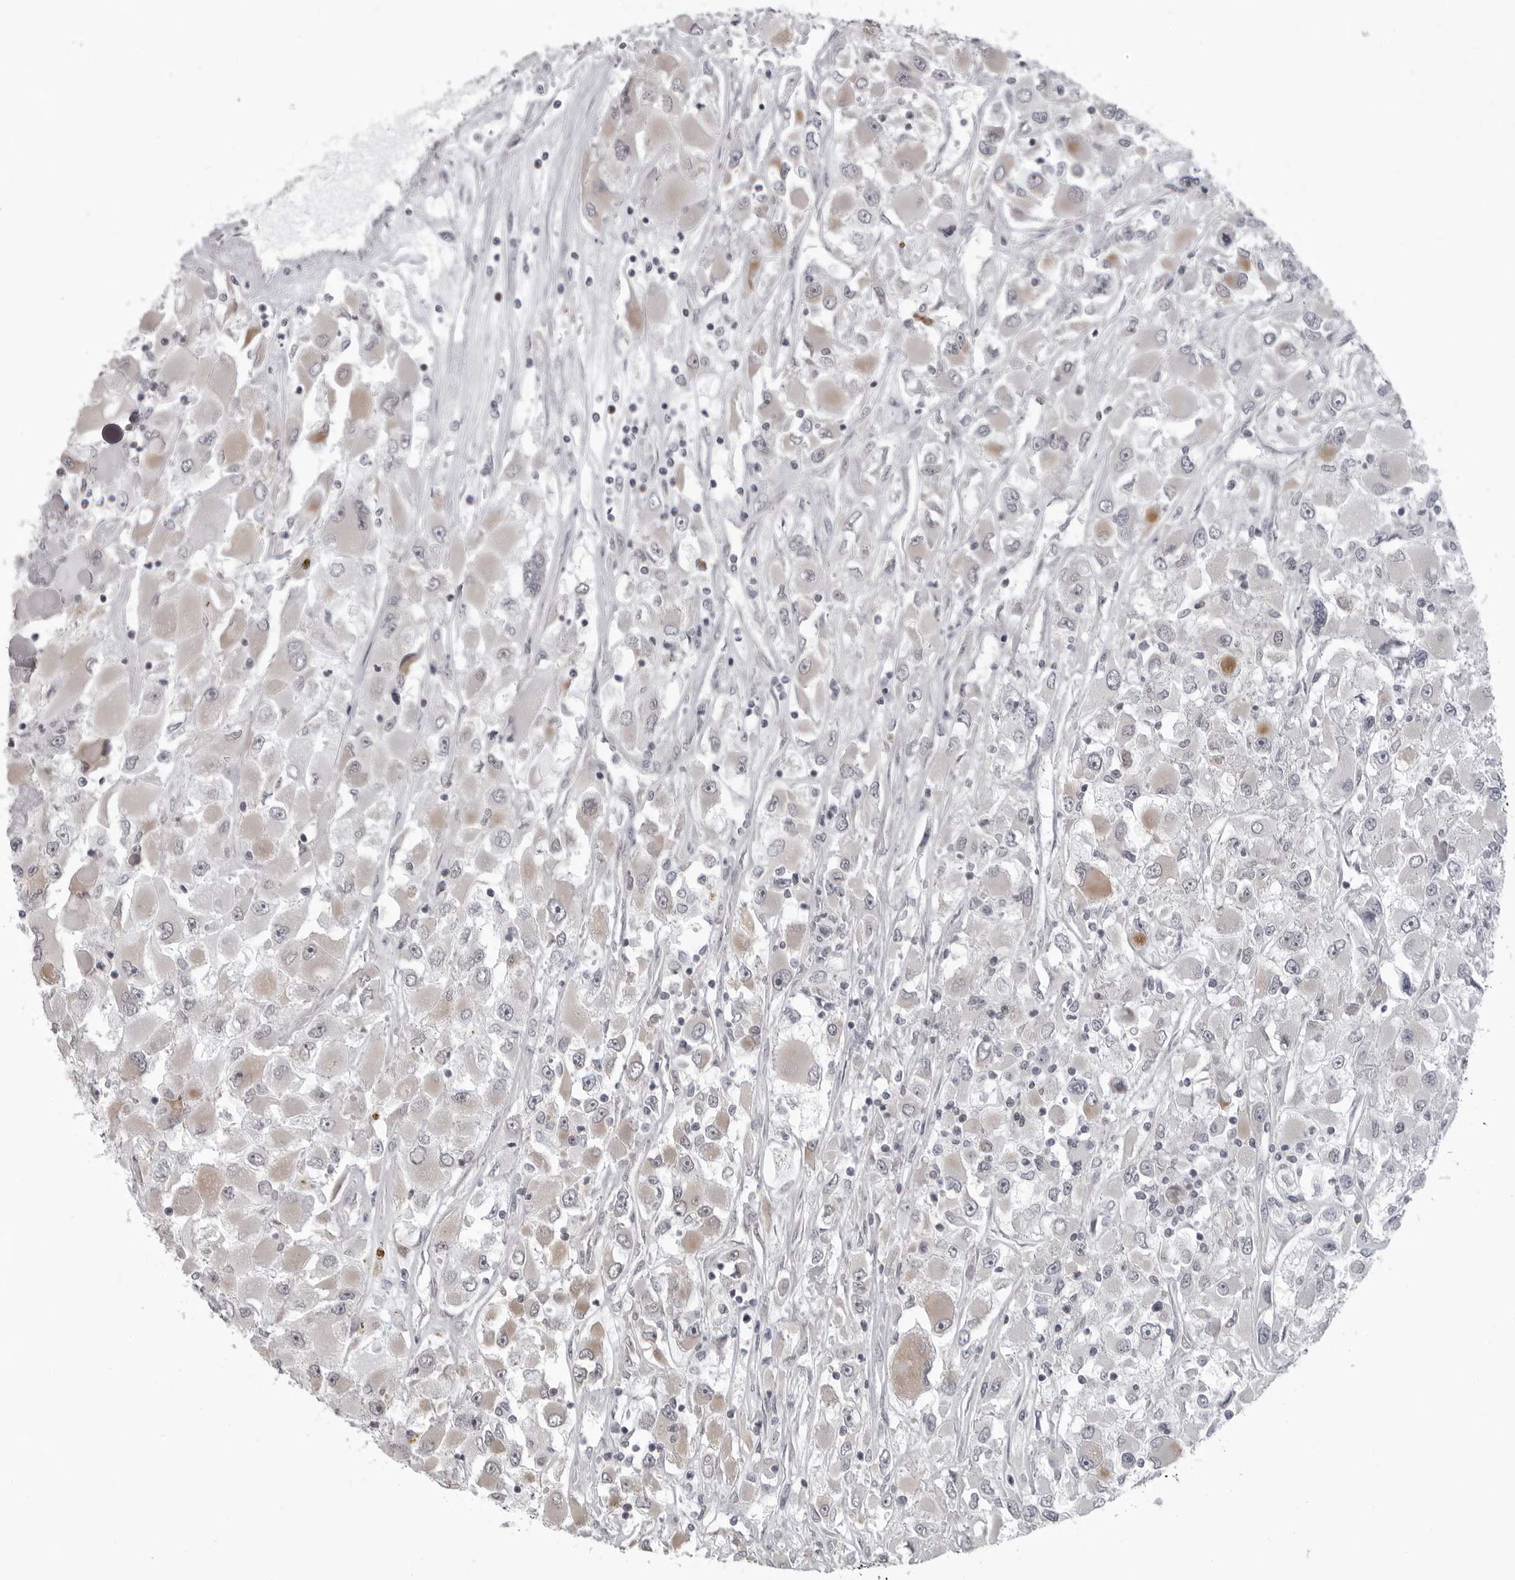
{"staining": {"intensity": "moderate", "quantity": "<25%", "location": "cytoplasmic/membranous"}, "tissue": "renal cancer", "cell_type": "Tumor cells", "image_type": "cancer", "snomed": [{"axis": "morphology", "description": "Adenocarcinoma, NOS"}, {"axis": "topography", "description": "Kidney"}], "caption": "Human renal adenocarcinoma stained with a brown dye displays moderate cytoplasmic/membranous positive positivity in approximately <25% of tumor cells.", "gene": "MAPK12", "patient": {"sex": "female", "age": 52}}